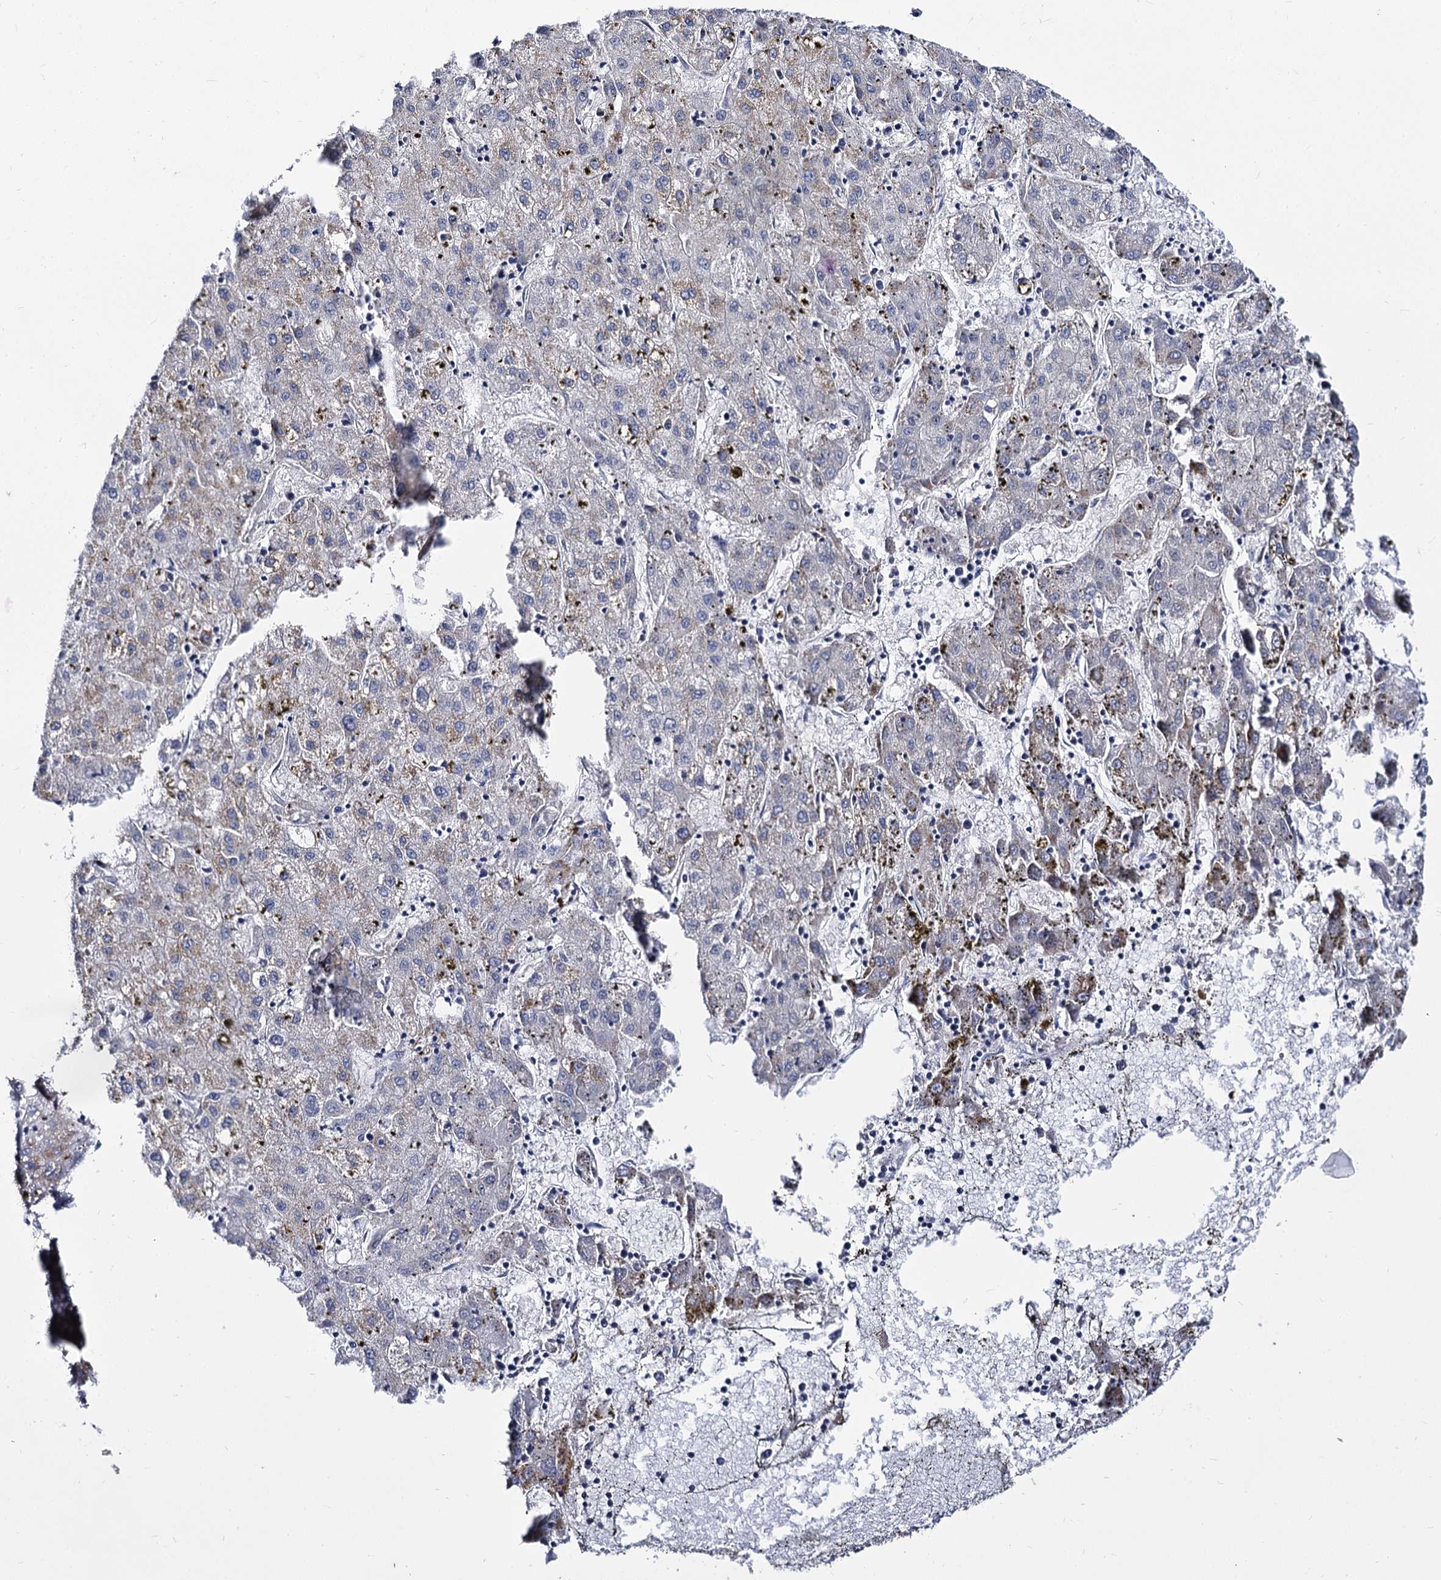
{"staining": {"intensity": "negative", "quantity": "none", "location": "none"}, "tissue": "liver cancer", "cell_type": "Tumor cells", "image_type": "cancer", "snomed": [{"axis": "morphology", "description": "Carcinoma, Hepatocellular, NOS"}, {"axis": "topography", "description": "Liver"}], "caption": "Image shows no significant protein expression in tumor cells of hepatocellular carcinoma (liver).", "gene": "PANX2", "patient": {"sex": "male", "age": 72}}